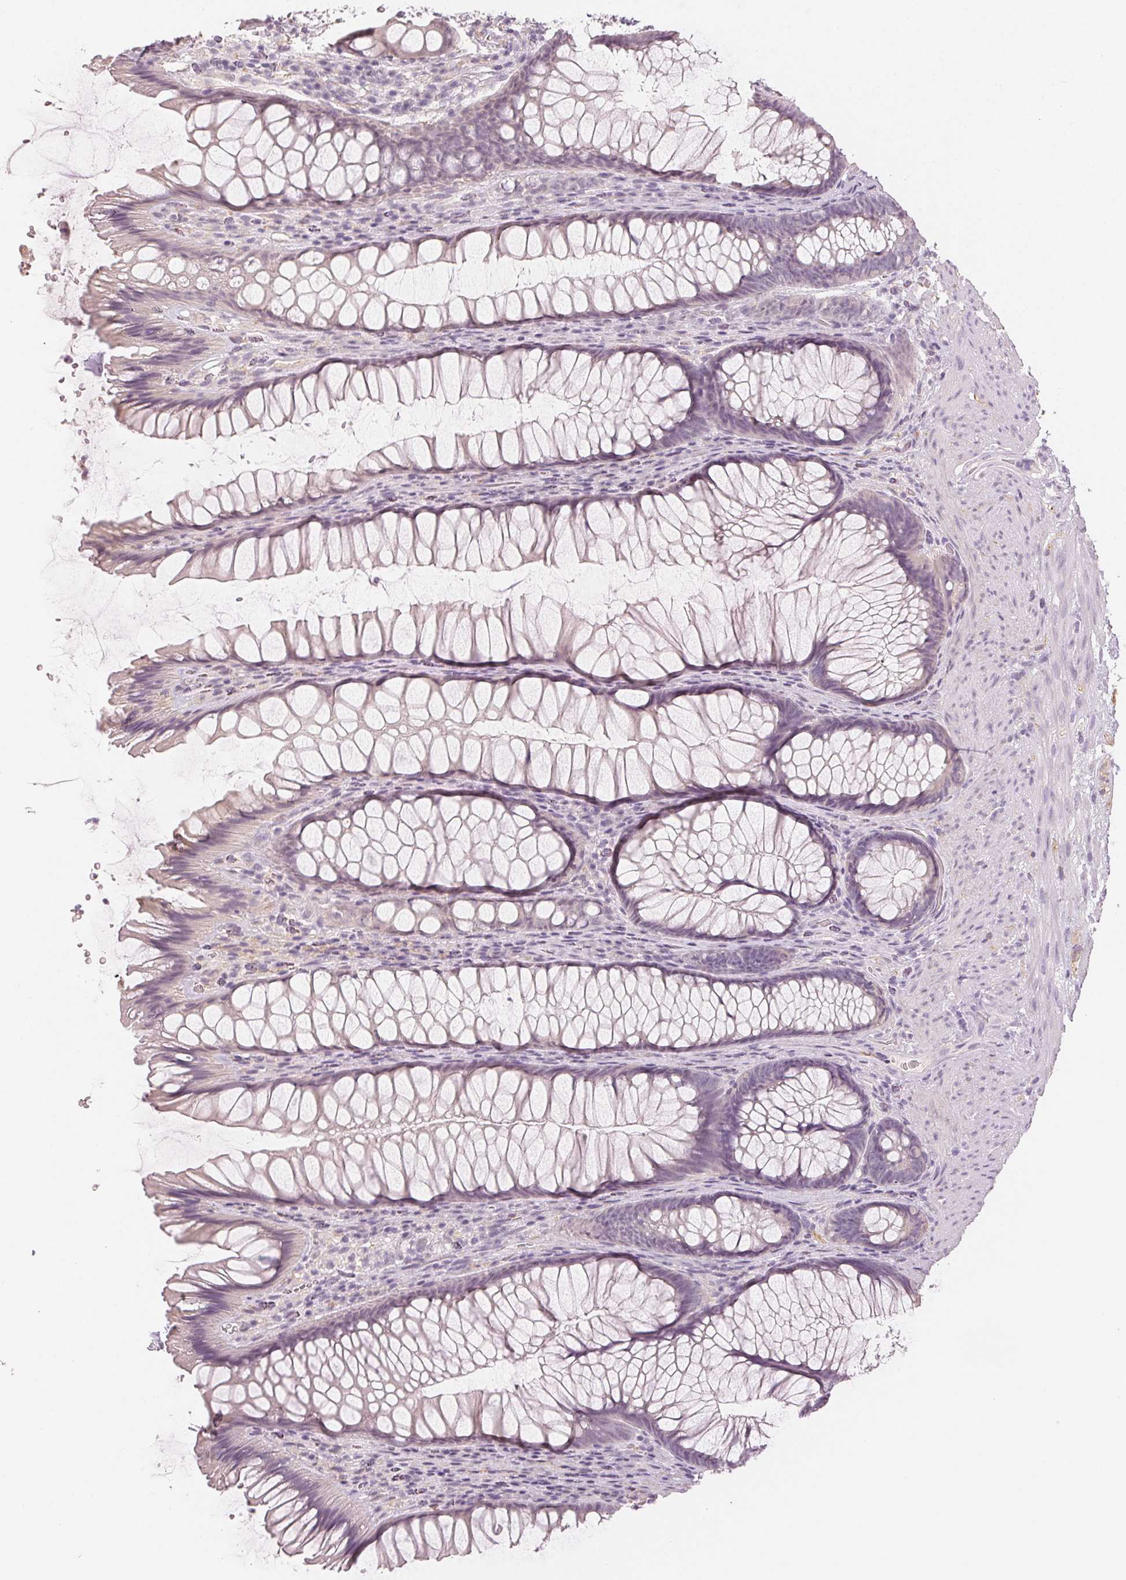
{"staining": {"intensity": "negative", "quantity": "none", "location": "none"}, "tissue": "rectum", "cell_type": "Glandular cells", "image_type": "normal", "snomed": [{"axis": "morphology", "description": "Normal tissue, NOS"}, {"axis": "topography", "description": "Rectum"}], "caption": "Immunohistochemical staining of normal rectum demonstrates no significant expression in glandular cells.", "gene": "MAP1LC3A", "patient": {"sex": "male", "age": 53}}